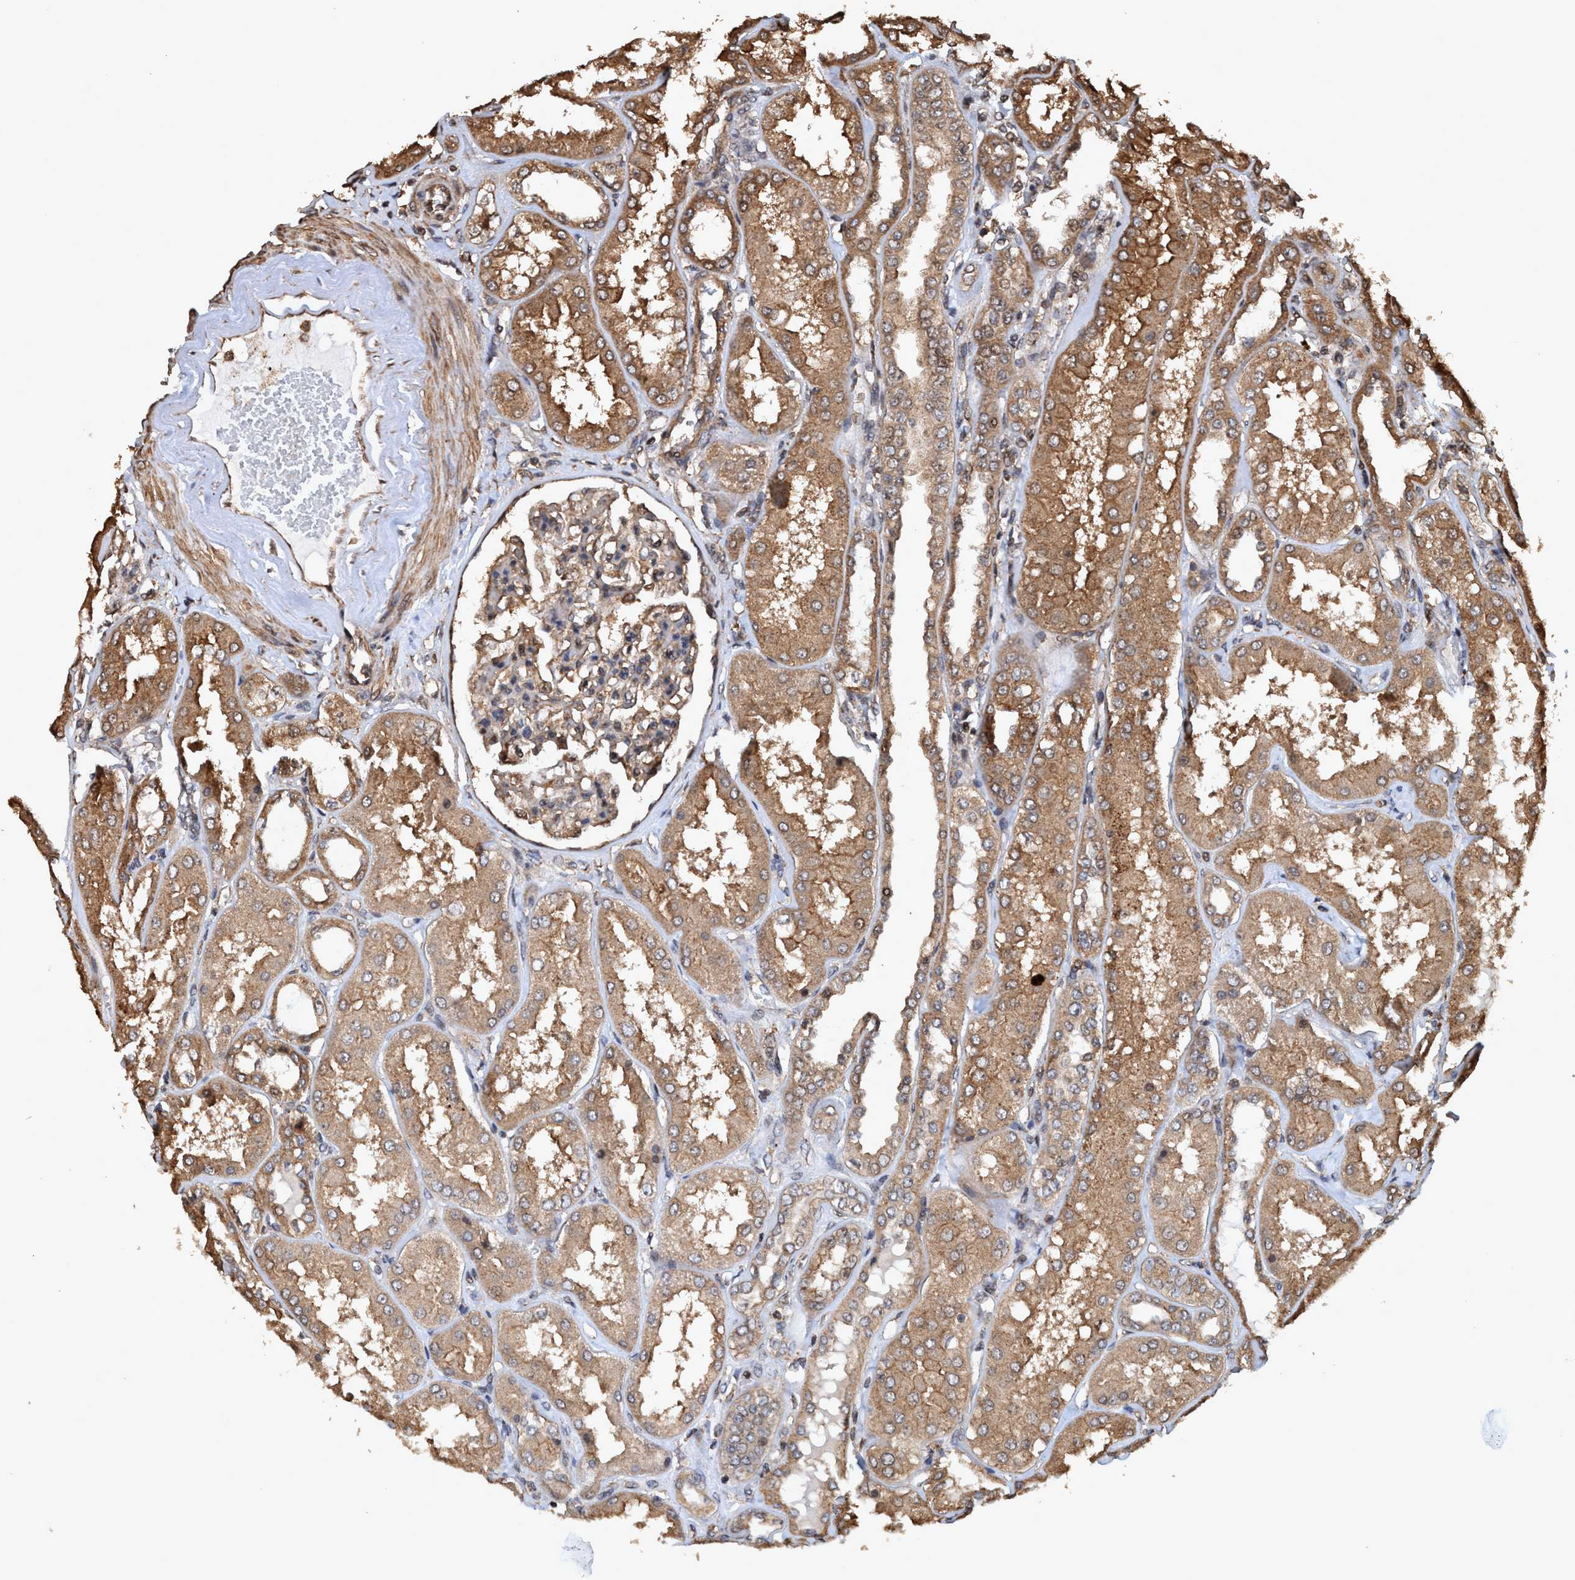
{"staining": {"intensity": "weak", "quantity": ">75%", "location": "cytoplasmic/membranous,nuclear"}, "tissue": "kidney", "cell_type": "Cells in glomeruli", "image_type": "normal", "snomed": [{"axis": "morphology", "description": "Normal tissue, NOS"}, {"axis": "topography", "description": "Kidney"}], "caption": "Kidney stained for a protein exhibits weak cytoplasmic/membranous,nuclear positivity in cells in glomeruli. (brown staining indicates protein expression, while blue staining denotes nuclei).", "gene": "TRPC7", "patient": {"sex": "female", "age": 56}}